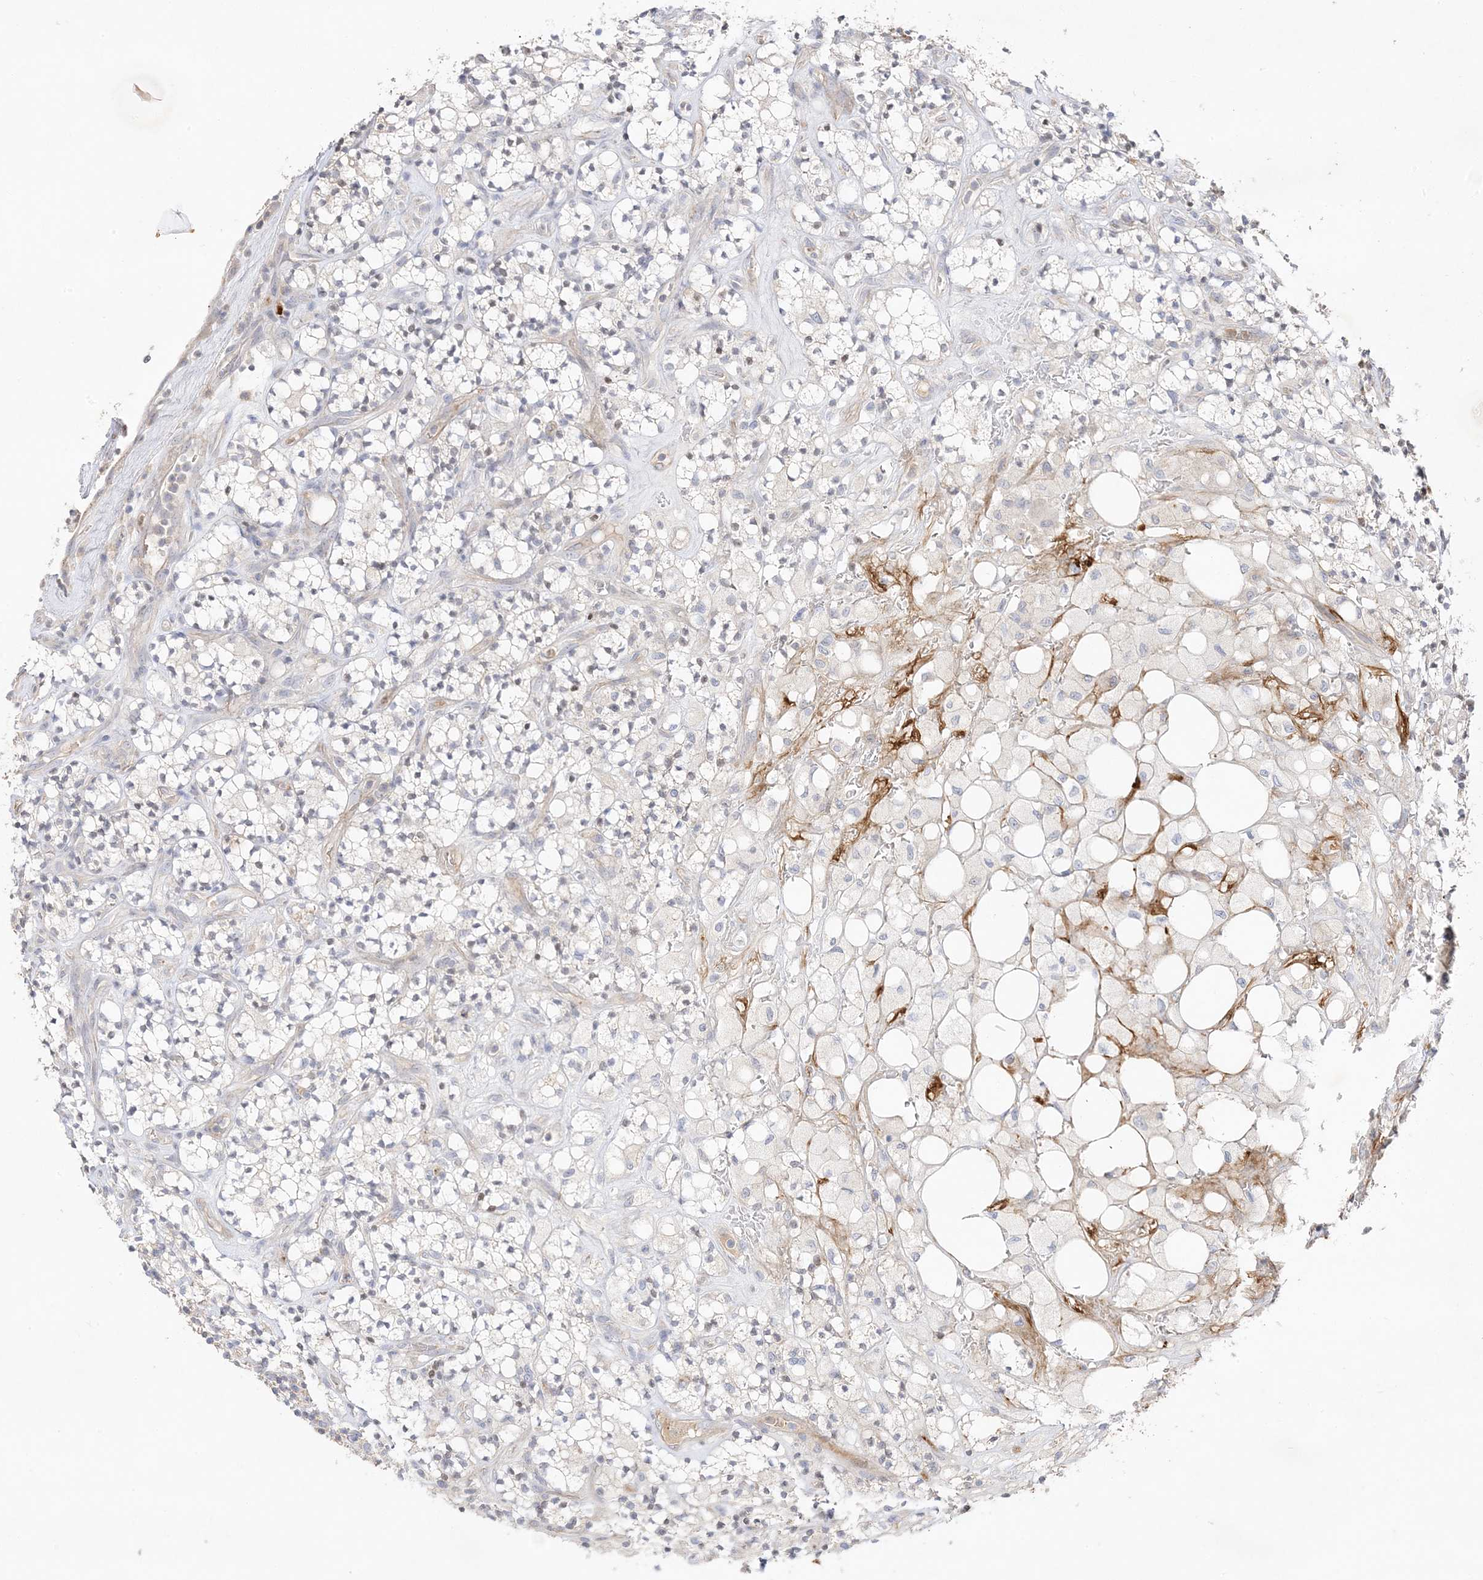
{"staining": {"intensity": "negative", "quantity": "none", "location": "none"}, "tissue": "renal cancer", "cell_type": "Tumor cells", "image_type": "cancer", "snomed": [{"axis": "morphology", "description": "Adenocarcinoma, NOS"}, {"axis": "topography", "description": "Kidney"}], "caption": "A photomicrograph of human renal cancer (adenocarcinoma) is negative for staining in tumor cells. (Brightfield microscopy of DAB (3,3'-diaminobenzidine) IHC at high magnification).", "gene": "TRANK1", "patient": {"sex": "male", "age": 77}}